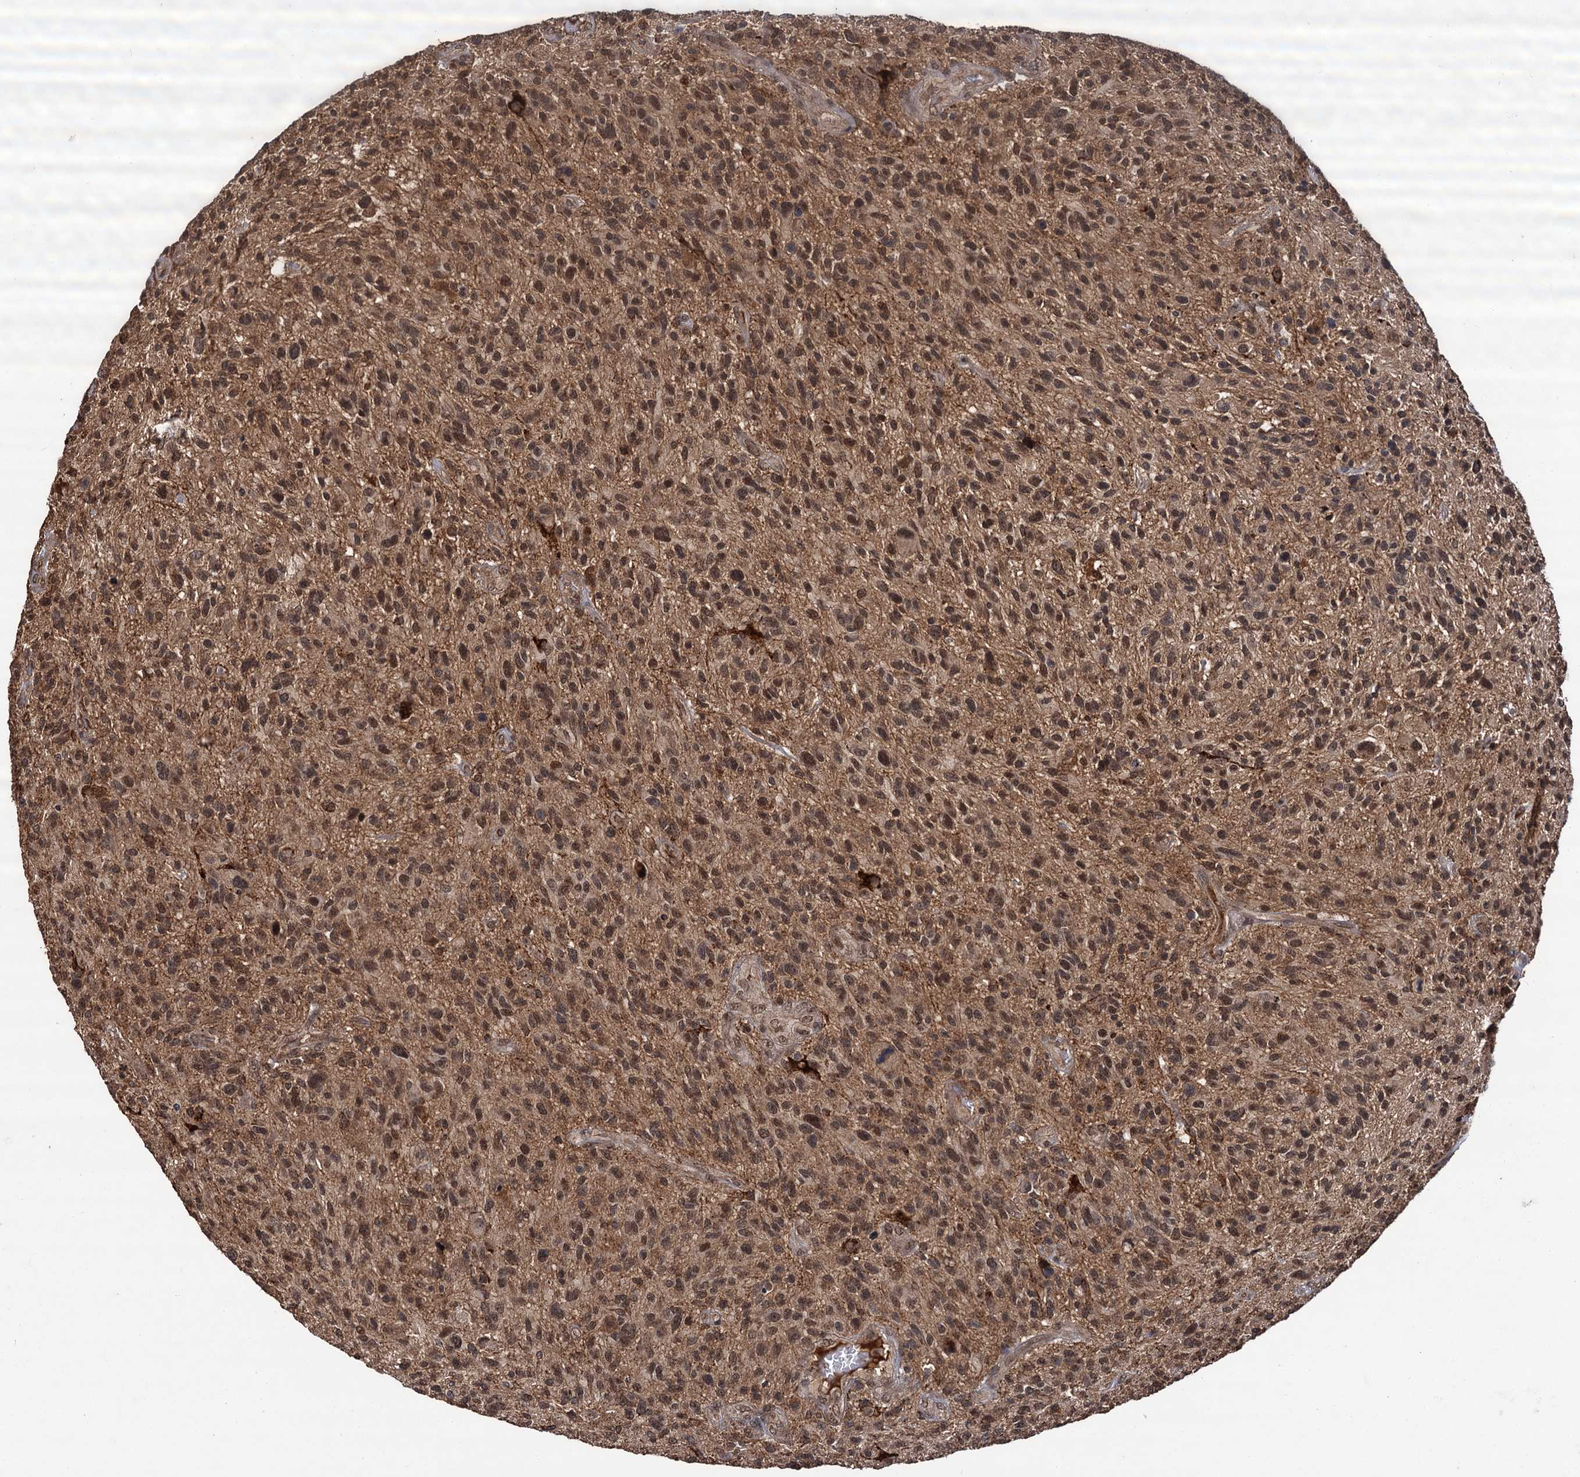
{"staining": {"intensity": "moderate", "quantity": "25%-75%", "location": "cytoplasmic/membranous,nuclear"}, "tissue": "glioma", "cell_type": "Tumor cells", "image_type": "cancer", "snomed": [{"axis": "morphology", "description": "Glioma, malignant, High grade"}, {"axis": "topography", "description": "Brain"}], "caption": "This micrograph demonstrates glioma stained with immunohistochemistry (IHC) to label a protein in brown. The cytoplasmic/membranous and nuclear of tumor cells show moderate positivity for the protein. Nuclei are counter-stained blue.", "gene": "MBD6", "patient": {"sex": "male", "age": 47}}